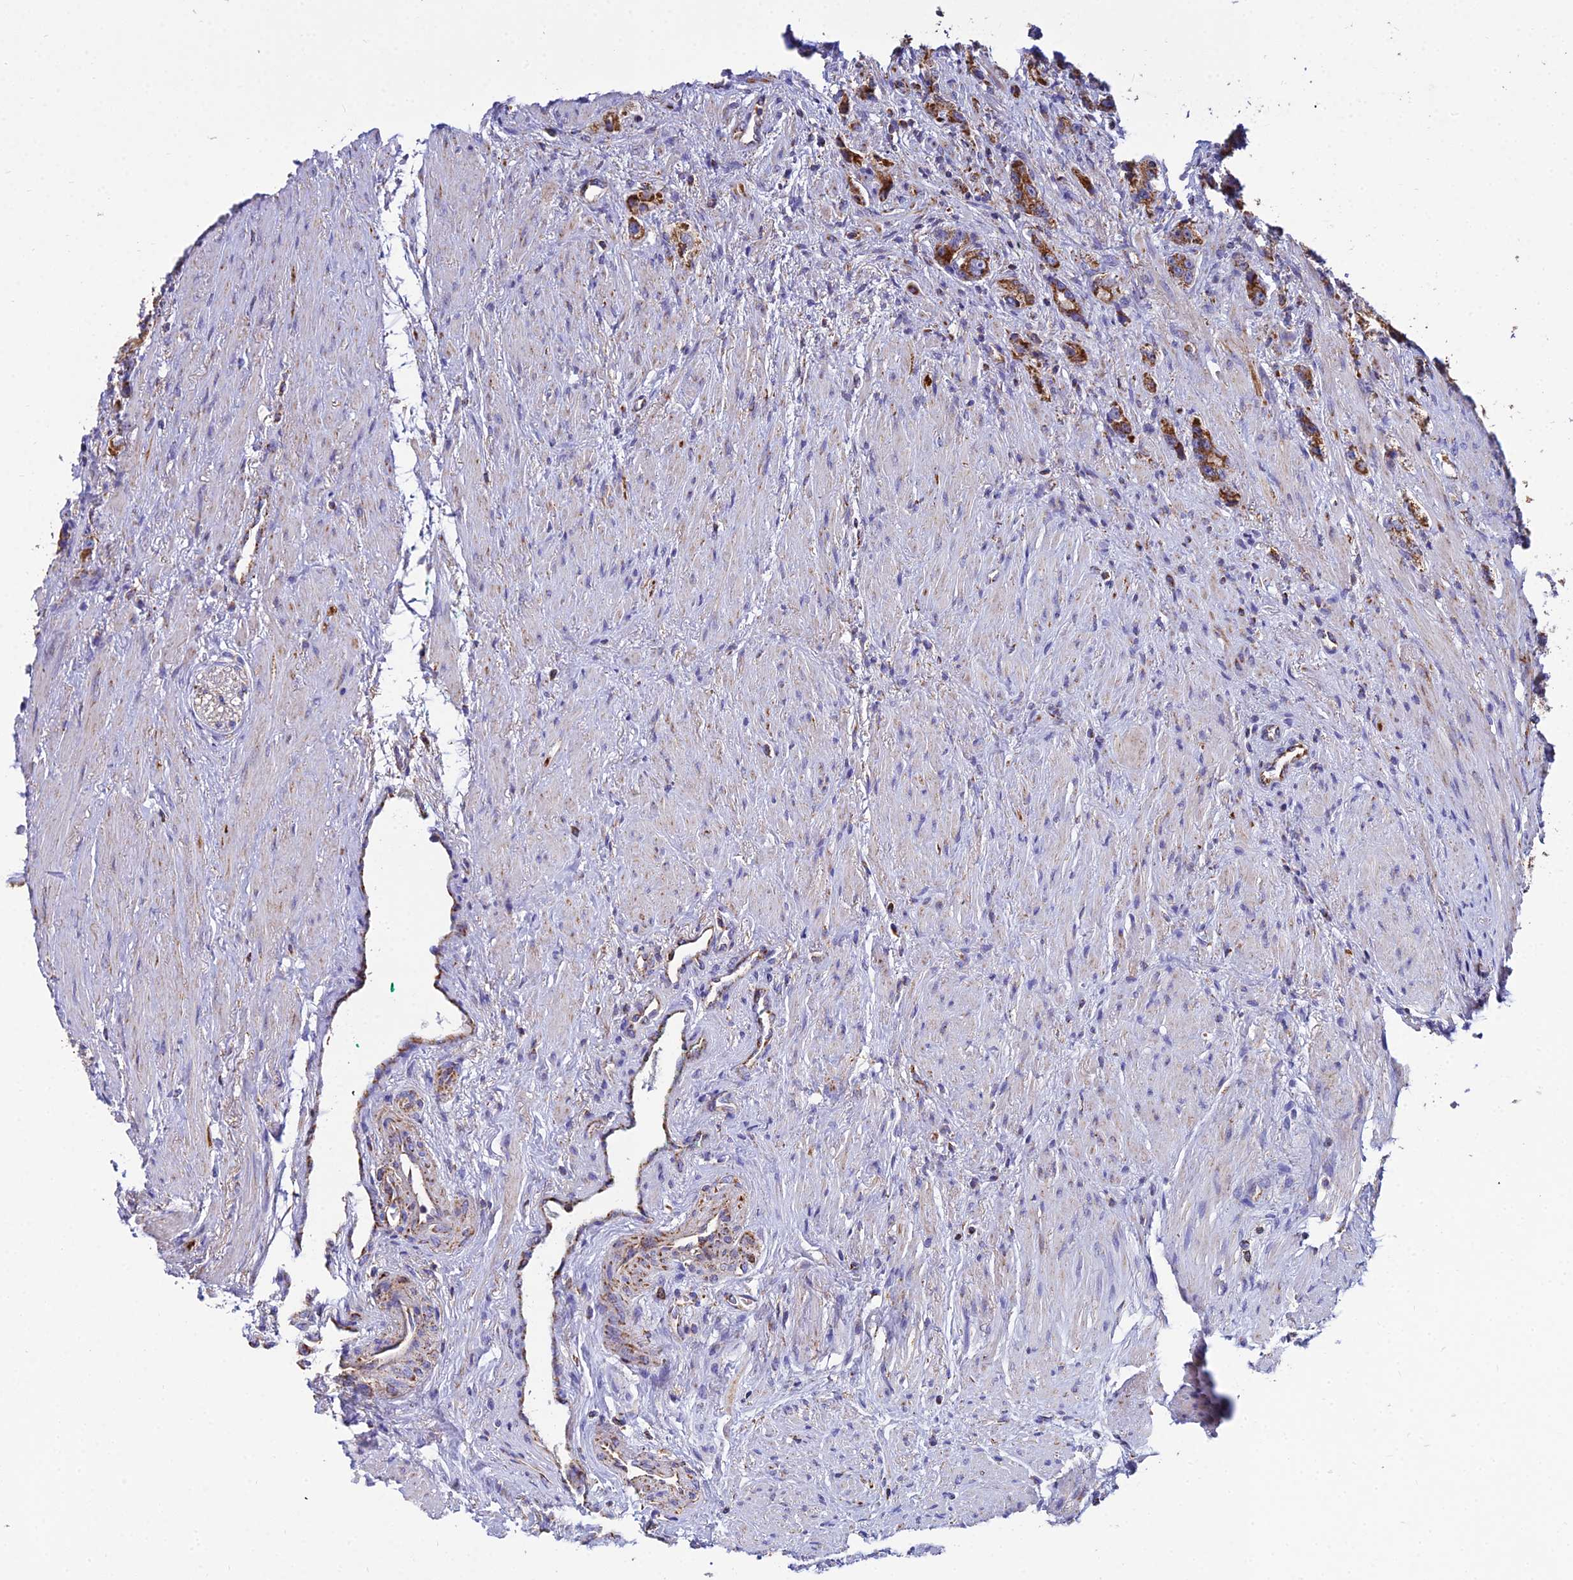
{"staining": {"intensity": "moderate", "quantity": ">75%", "location": "cytoplasmic/membranous"}, "tissue": "prostate cancer", "cell_type": "Tumor cells", "image_type": "cancer", "snomed": [{"axis": "morphology", "description": "Adenocarcinoma, High grade"}, {"axis": "topography", "description": "Prostate"}], "caption": "An image showing moderate cytoplasmic/membranous positivity in approximately >75% of tumor cells in prostate cancer (high-grade adenocarcinoma), as visualized by brown immunohistochemical staining.", "gene": "NIPSNAP3A", "patient": {"sex": "male", "age": 63}}